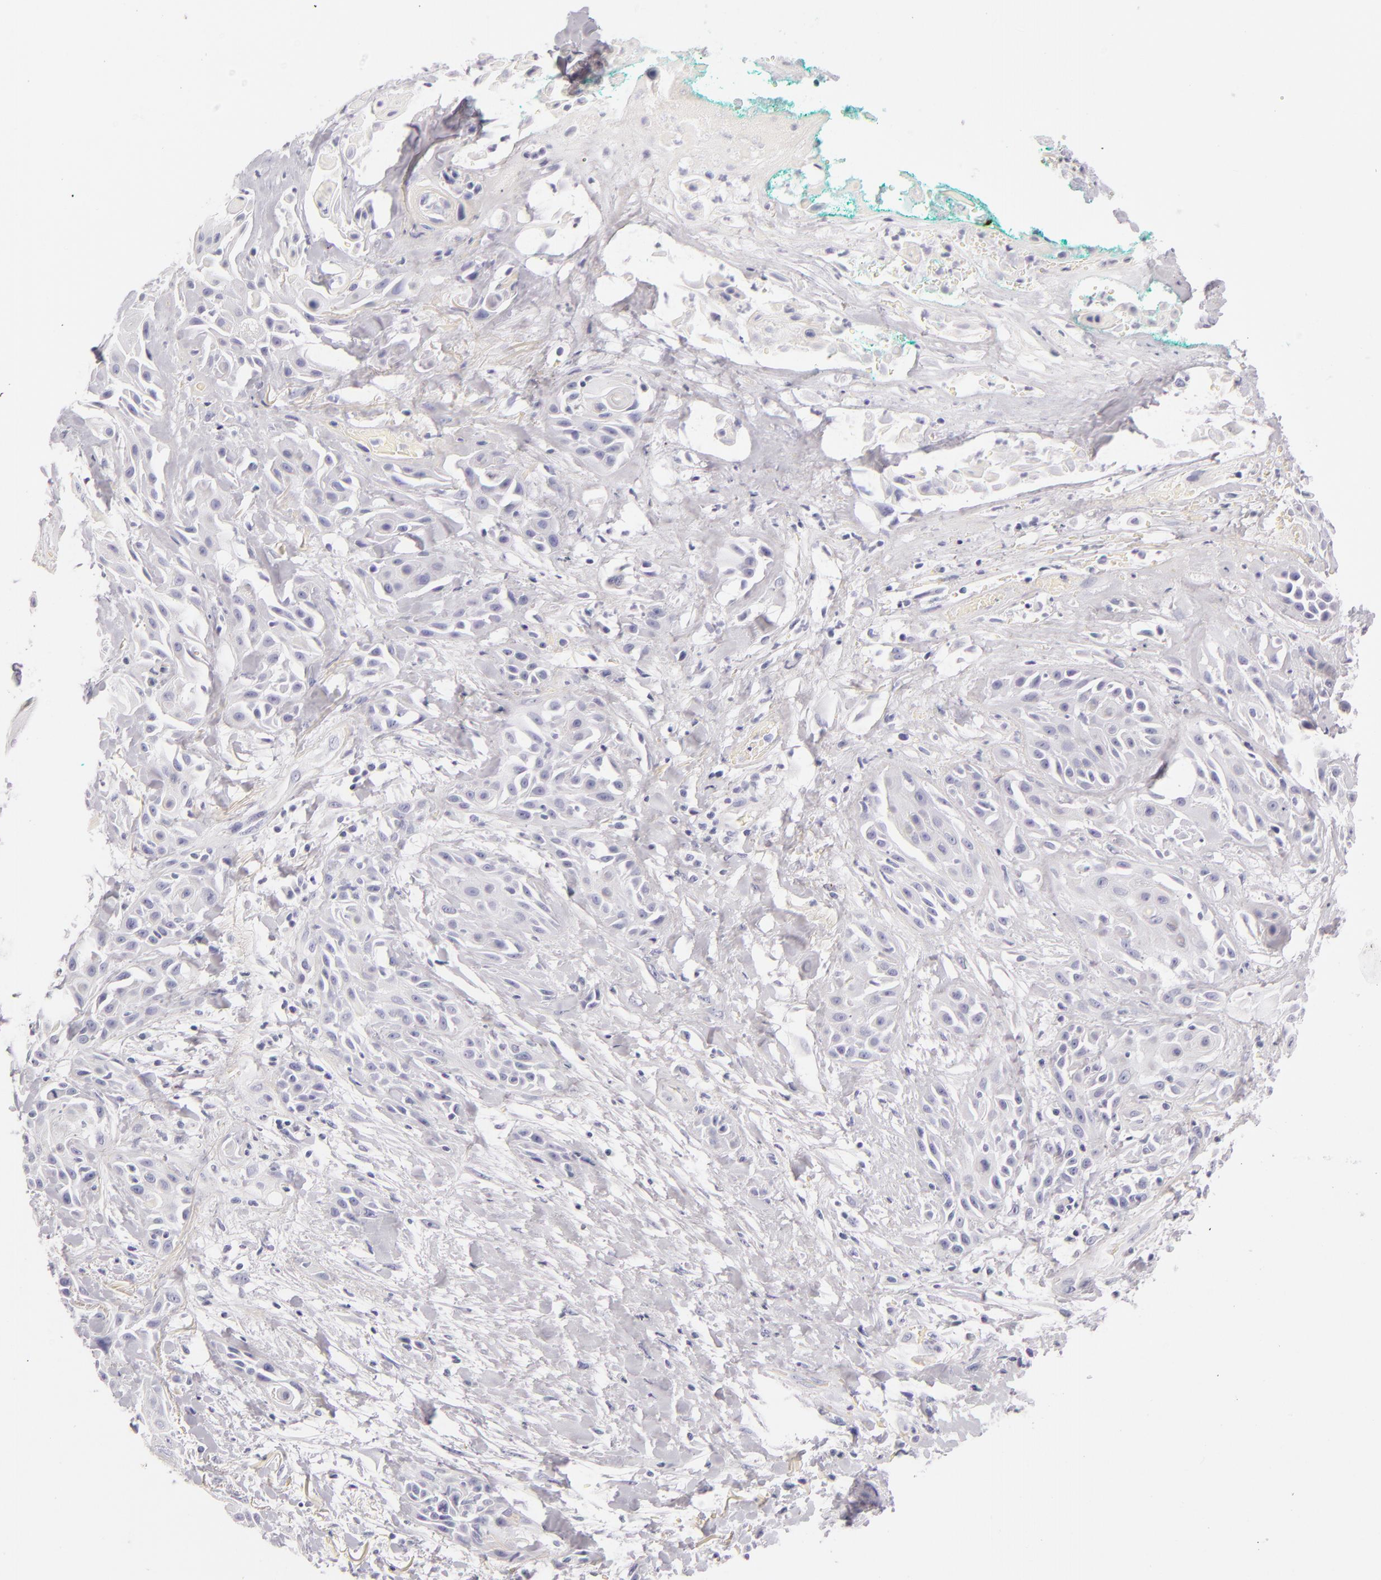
{"staining": {"intensity": "negative", "quantity": "none", "location": "none"}, "tissue": "skin cancer", "cell_type": "Tumor cells", "image_type": "cancer", "snomed": [{"axis": "morphology", "description": "Squamous cell carcinoma, NOS"}, {"axis": "topography", "description": "Skin"}, {"axis": "topography", "description": "Anal"}], "caption": "This micrograph is of skin cancer stained with IHC to label a protein in brown with the nuclei are counter-stained blue. There is no staining in tumor cells.", "gene": "FABP1", "patient": {"sex": "male", "age": 64}}